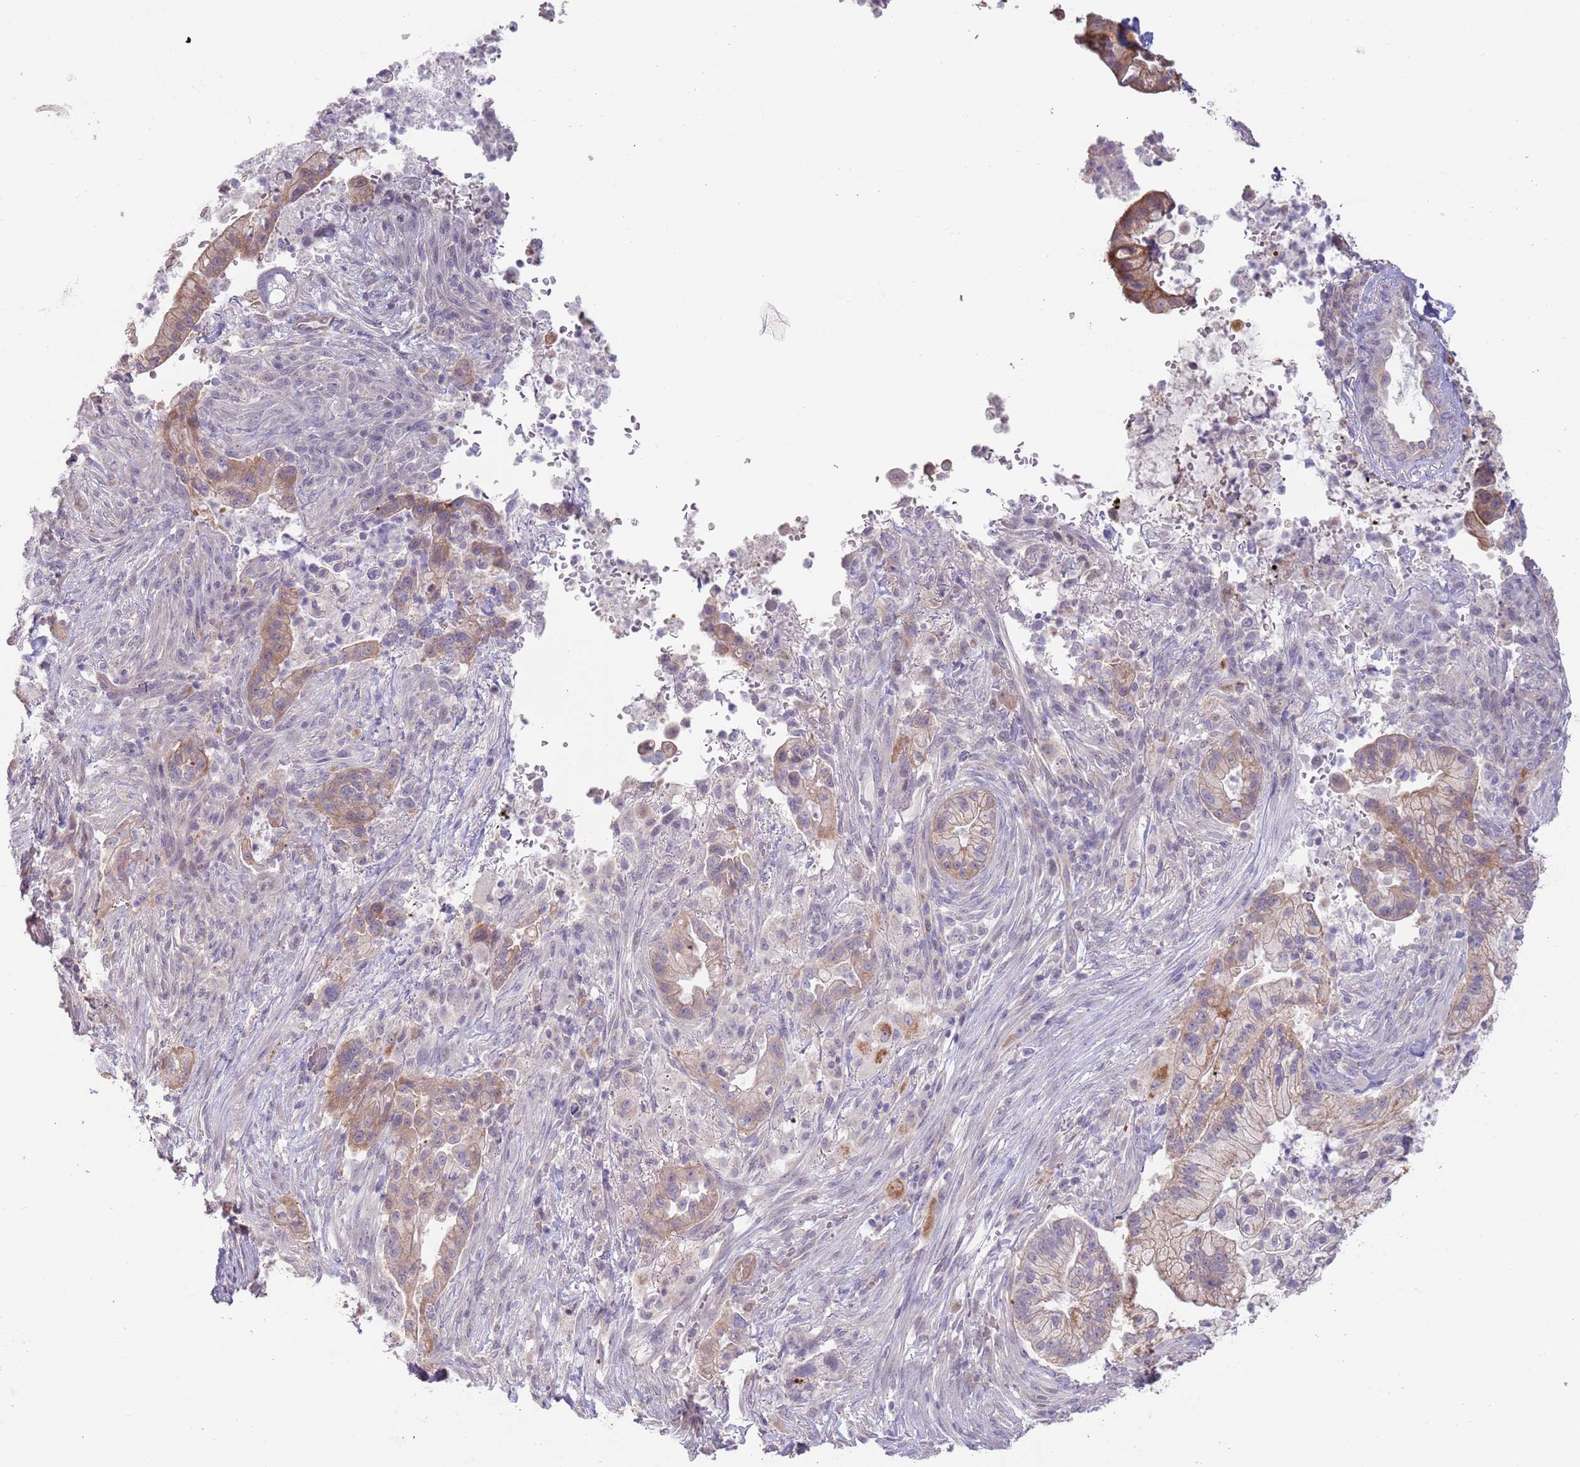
{"staining": {"intensity": "moderate", "quantity": "25%-75%", "location": "cytoplasmic/membranous"}, "tissue": "pancreatic cancer", "cell_type": "Tumor cells", "image_type": "cancer", "snomed": [{"axis": "morphology", "description": "Adenocarcinoma, NOS"}, {"axis": "topography", "description": "Pancreas"}], "caption": "This histopathology image exhibits pancreatic cancer (adenocarcinoma) stained with immunohistochemistry to label a protein in brown. The cytoplasmic/membranous of tumor cells show moderate positivity for the protein. Nuclei are counter-stained blue.", "gene": "LDHD", "patient": {"sex": "male", "age": 44}}